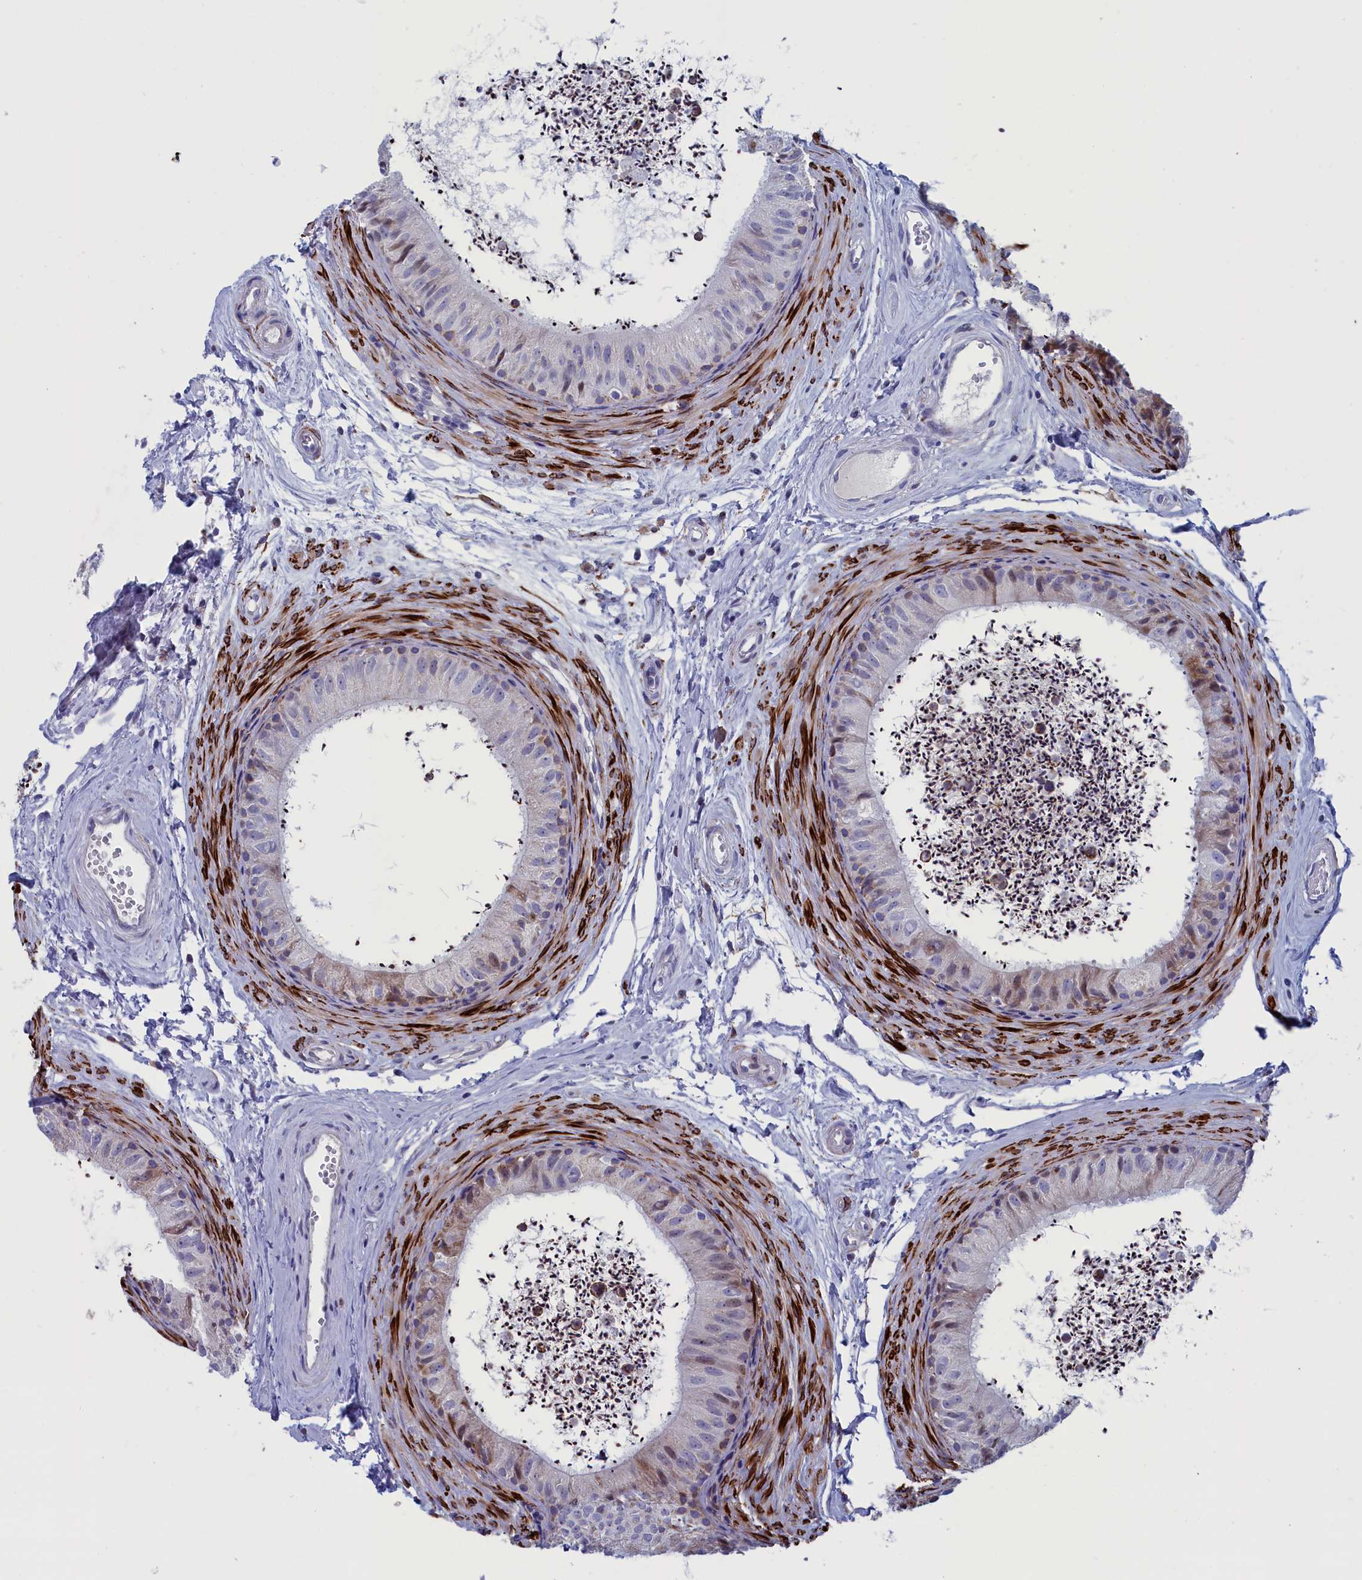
{"staining": {"intensity": "negative", "quantity": "none", "location": "none"}, "tissue": "epididymis", "cell_type": "Glandular cells", "image_type": "normal", "snomed": [{"axis": "morphology", "description": "Normal tissue, NOS"}, {"axis": "topography", "description": "Epididymis"}], "caption": "Micrograph shows no protein expression in glandular cells of benign epididymis.", "gene": "NIBAN3", "patient": {"sex": "male", "age": 56}}